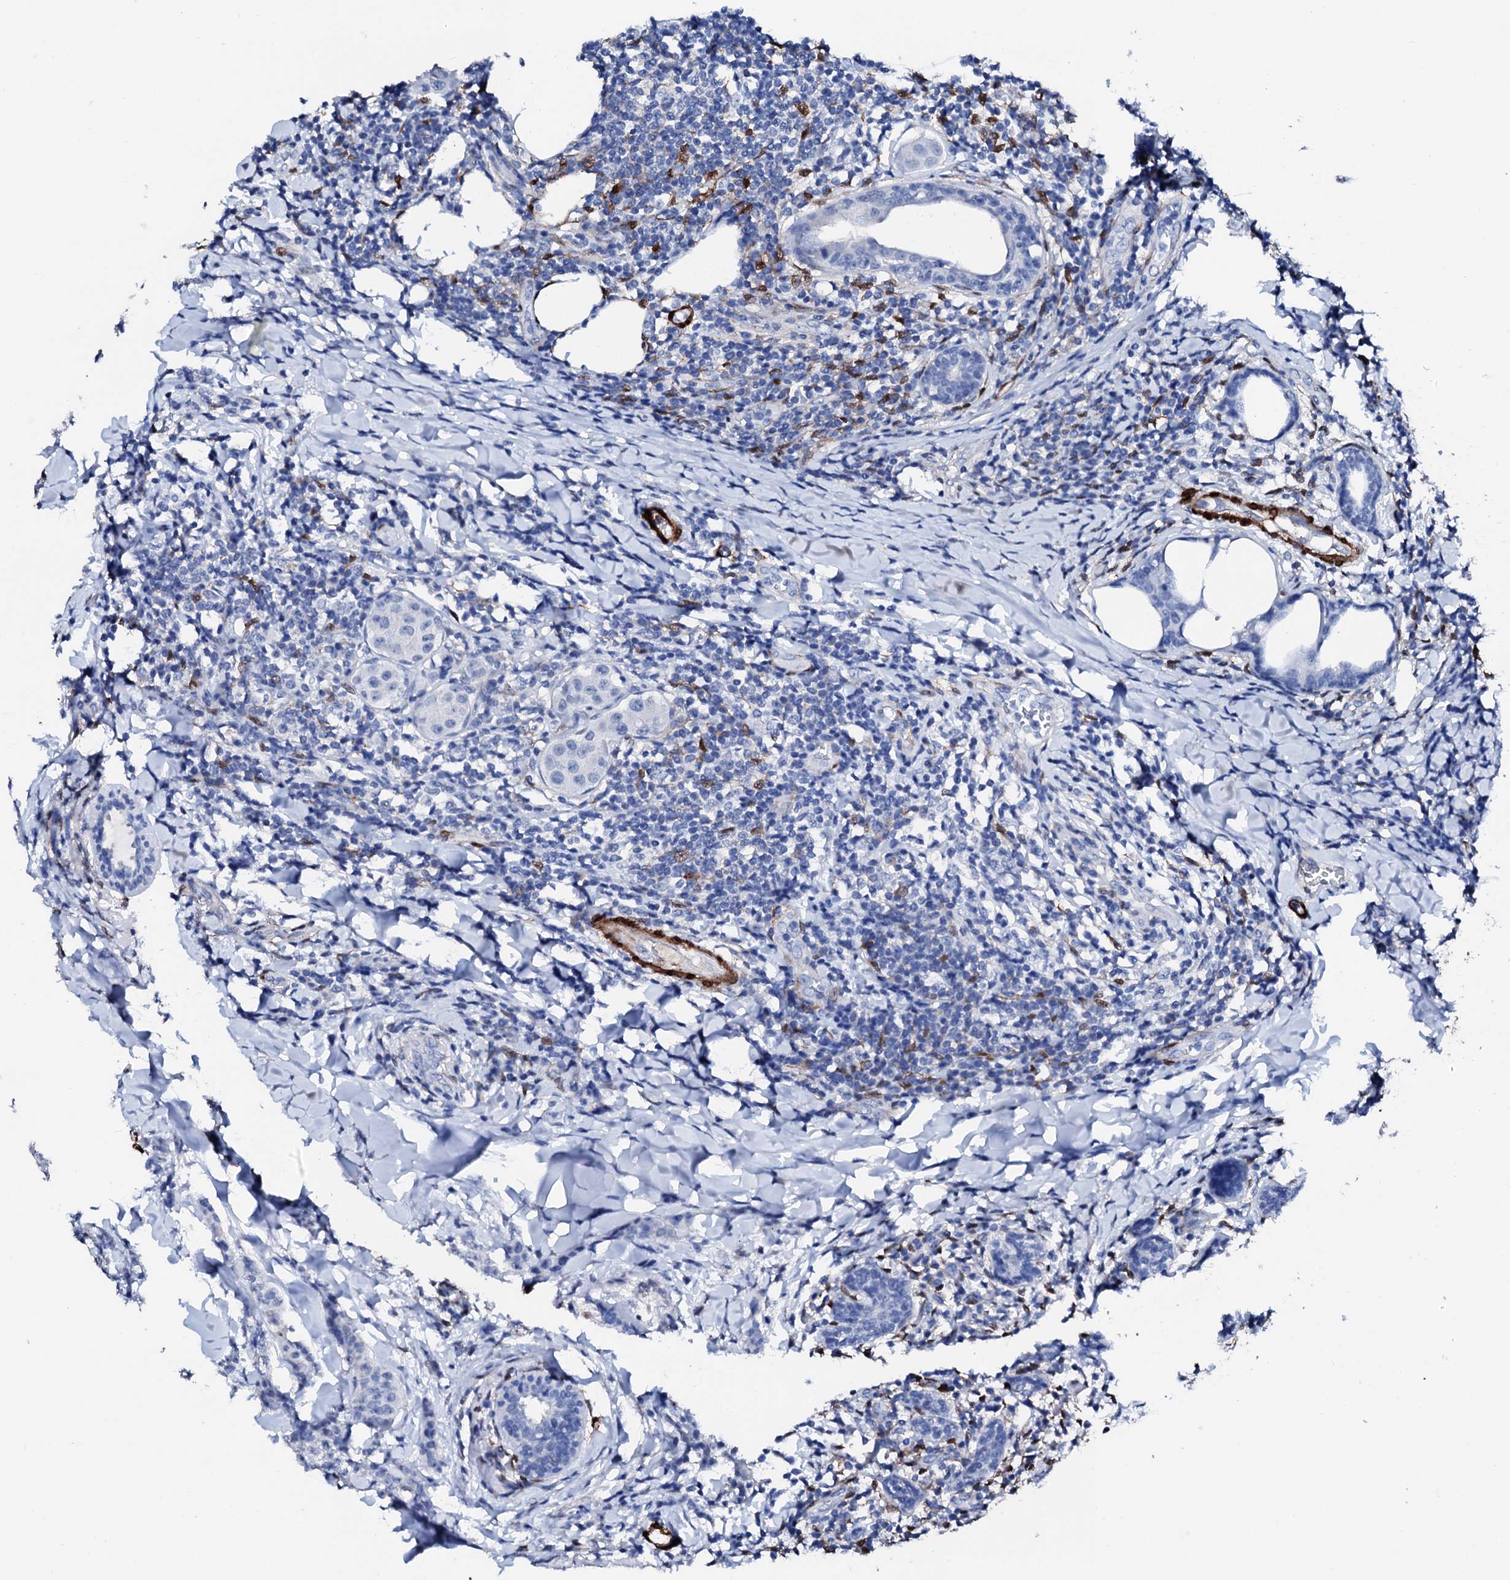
{"staining": {"intensity": "negative", "quantity": "none", "location": "none"}, "tissue": "breast cancer", "cell_type": "Tumor cells", "image_type": "cancer", "snomed": [{"axis": "morphology", "description": "Duct carcinoma"}, {"axis": "topography", "description": "Breast"}], "caption": "Human breast cancer (invasive ductal carcinoma) stained for a protein using immunohistochemistry reveals no staining in tumor cells.", "gene": "NRIP2", "patient": {"sex": "female", "age": 40}}